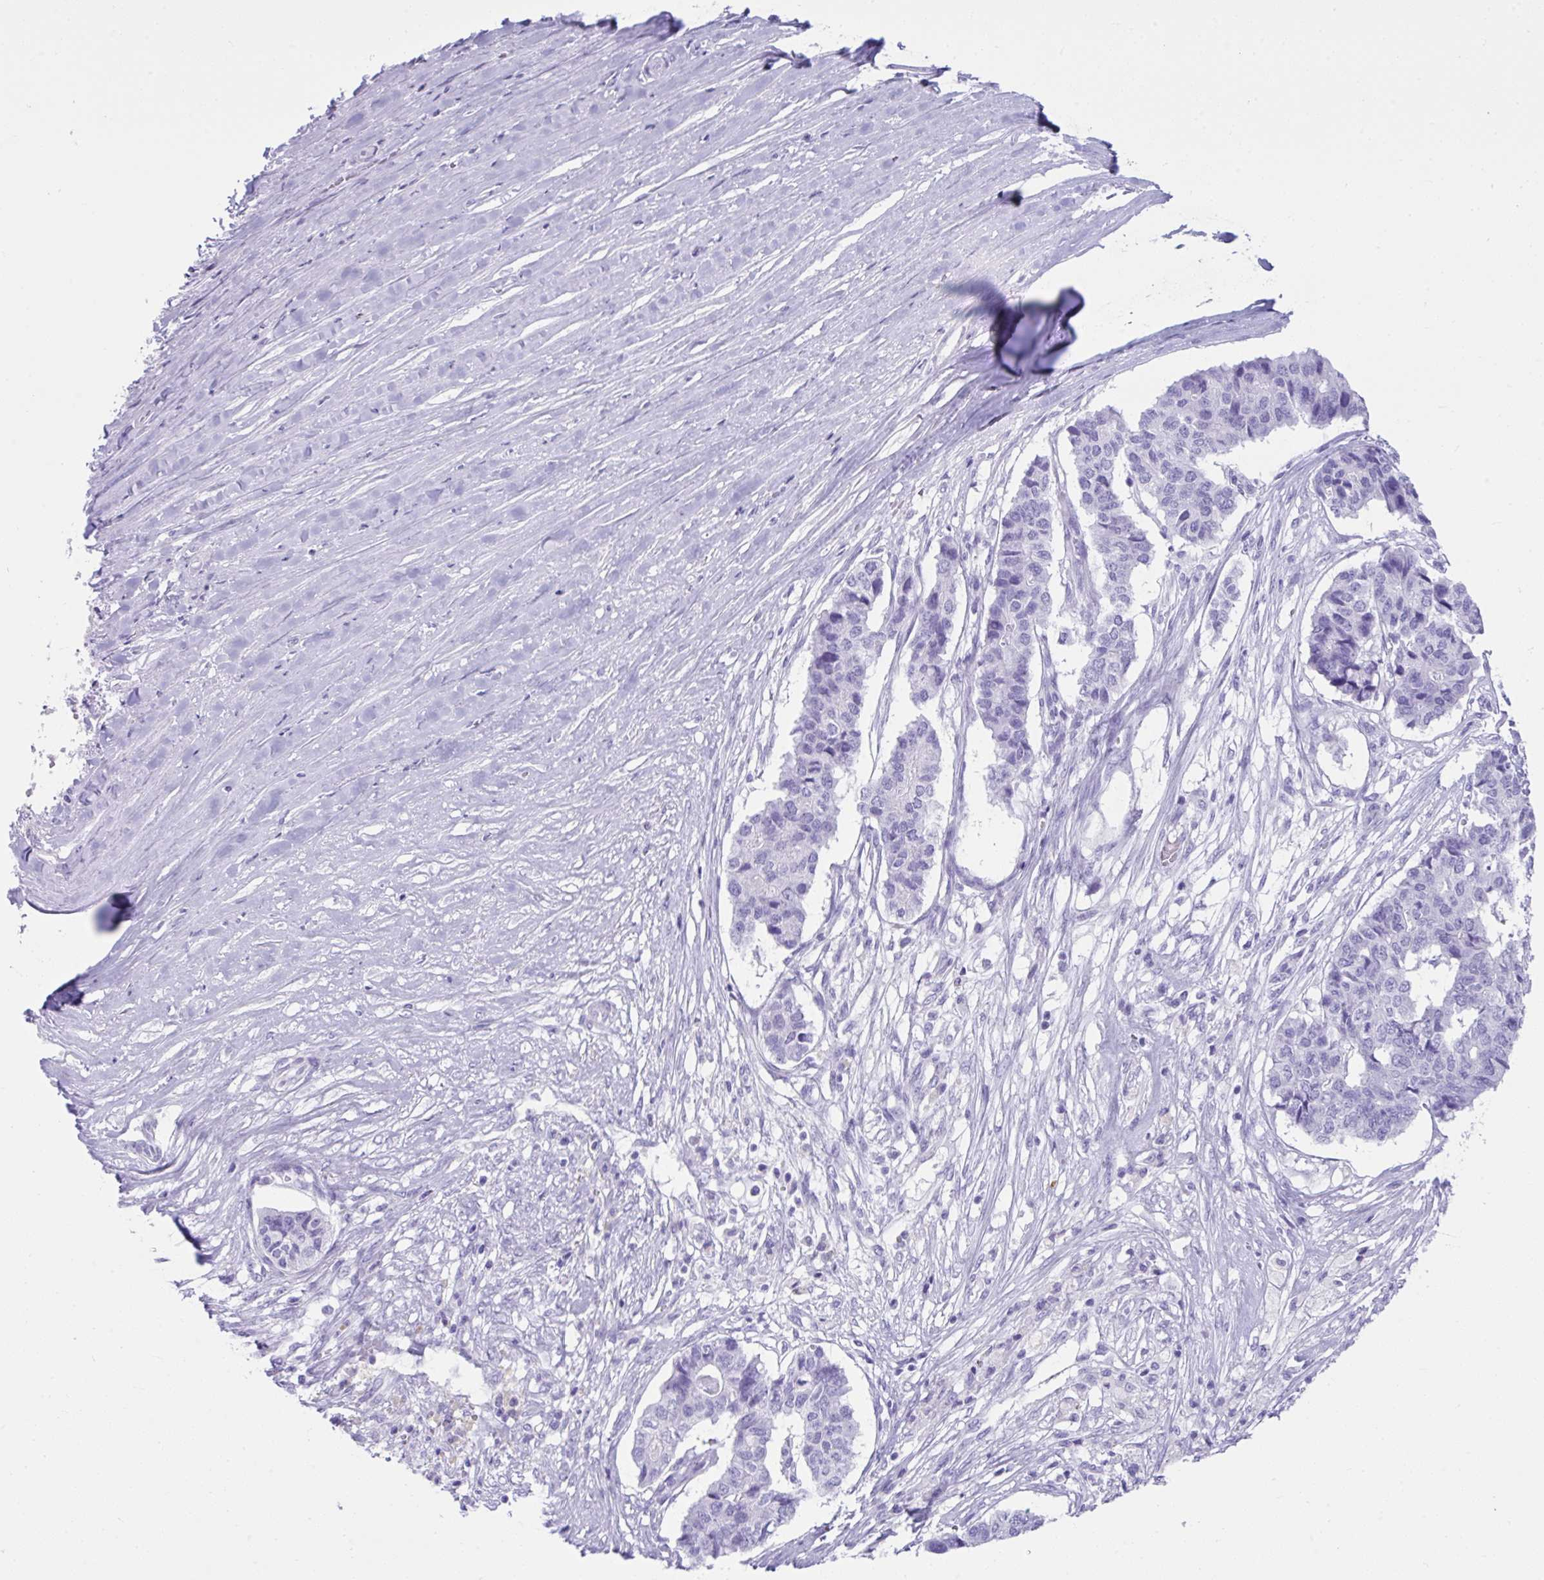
{"staining": {"intensity": "negative", "quantity": "none", "location": "none"}, "tissue": "pancreatic cancer", "cell_type": "Tumor cells", "image_type": "cancer", "snomed": [{"axis": "morphology", "description": "Adenocarcinoma, NOS"}, {"axis": "topography", "description": "Pancreas"}], "caption": "A high-resolution photomicrograph shows immunohistochemistry staining of pancreatic adenocarcinoma, which displays no significant staining in tumor cells. (DAB (3,3'-diaminobenzidine) immunohistochemistry (IHC), high magnification).", "gene": "PSCA", "patient": {"sex": "male", "age": 50}}